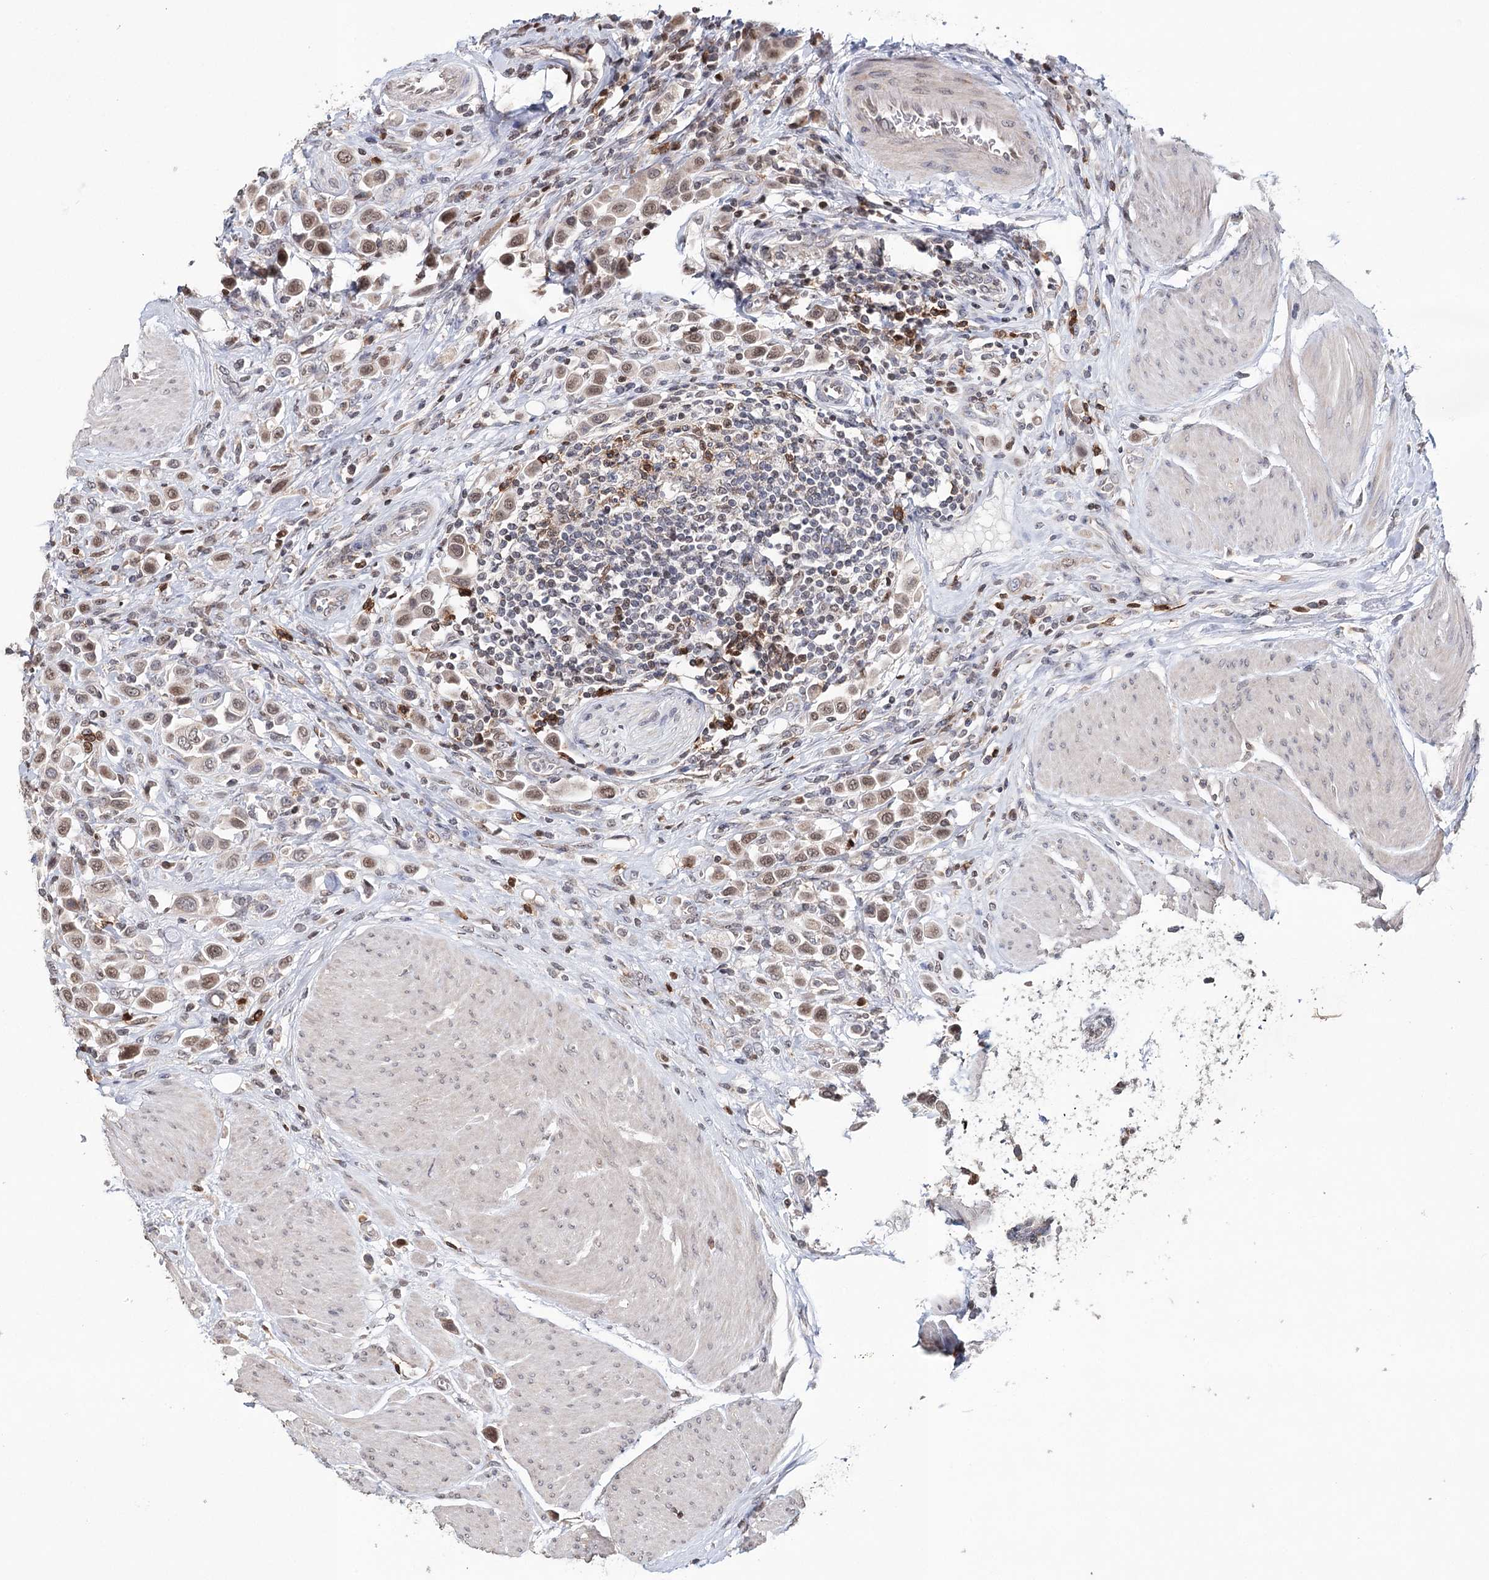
{"staining": {"intensity": "moderate", "quantity": ">75%", "location": "nuclear"}, "tissue": "urothelial cancer", "cell_type": "Tumor cells", "image_type": "cancer", "snomed": [{"axis": "morphology", "description": "Urothelial carcinoma, High grade"}, {"axis": "topography", "description": "Urinary bladder"}], "caption": "DAB immunohistochemical staining of urothelial cancer displays moderate nuclear protein staining in approximately >75% of tumor cells.", "gene": "ICOS", "patient": {"sex": "male", "age": 50}}